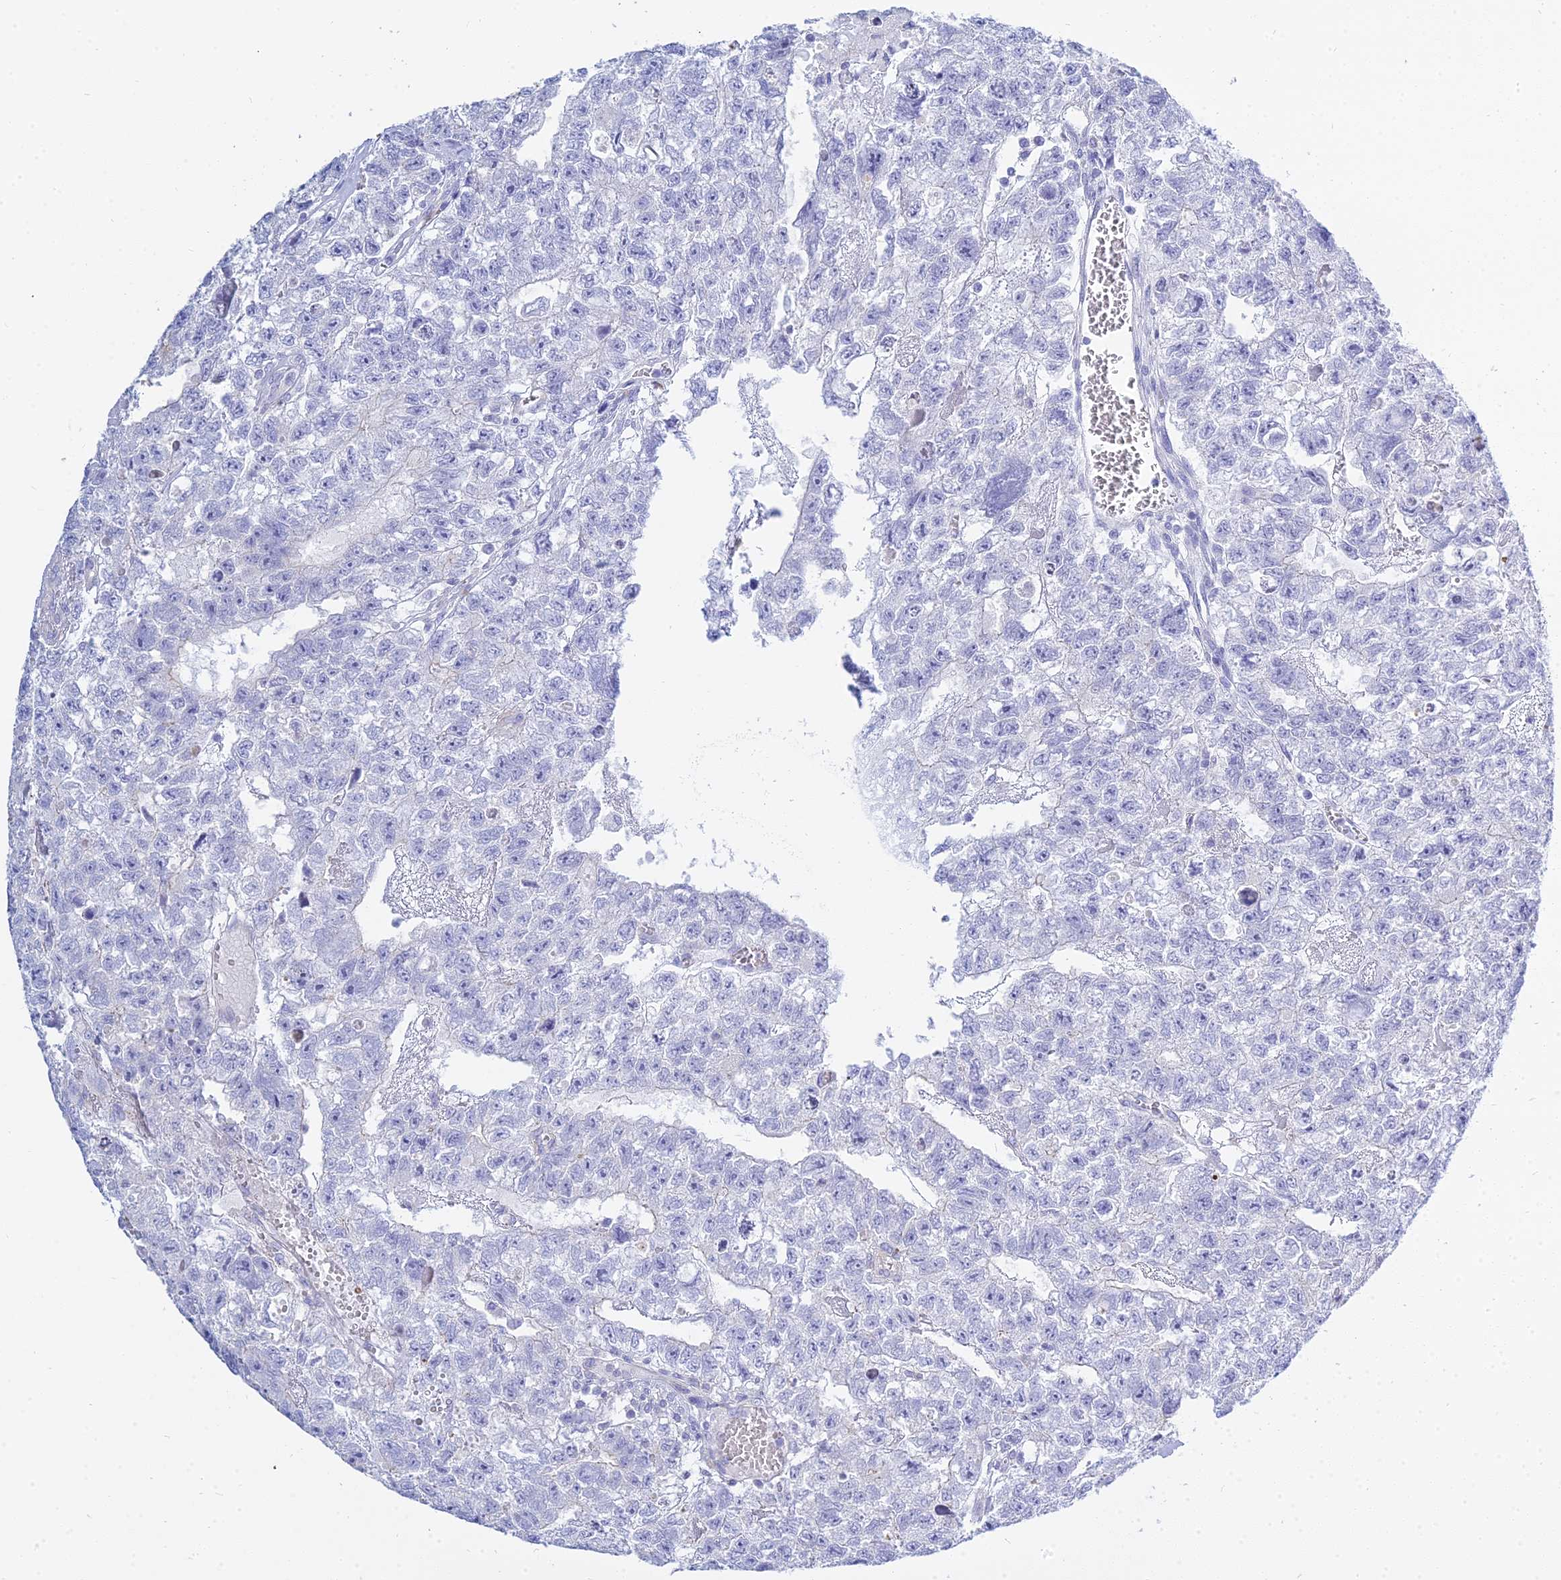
{"staining": {"intensity": "negative", "quantity": "none", "location": "none"}, "tissue": "testis cancer", "cell_type": "Tumor cells", "image_type": "cancer", "snomed": [{"axis": "morphology", "description": "Carcinoma, Embryonal, NOS"}, {"axis": "topography", "description": "Testis"}], "caption": "DAB (3,3'-diaminobenzidine) immunohistochemical staining of embryonal carcinoma (testis) exhibits no significant positivity in tumor cells.", "gene": "SMIM24", "patient": {"sex": "male", "age": 26}}